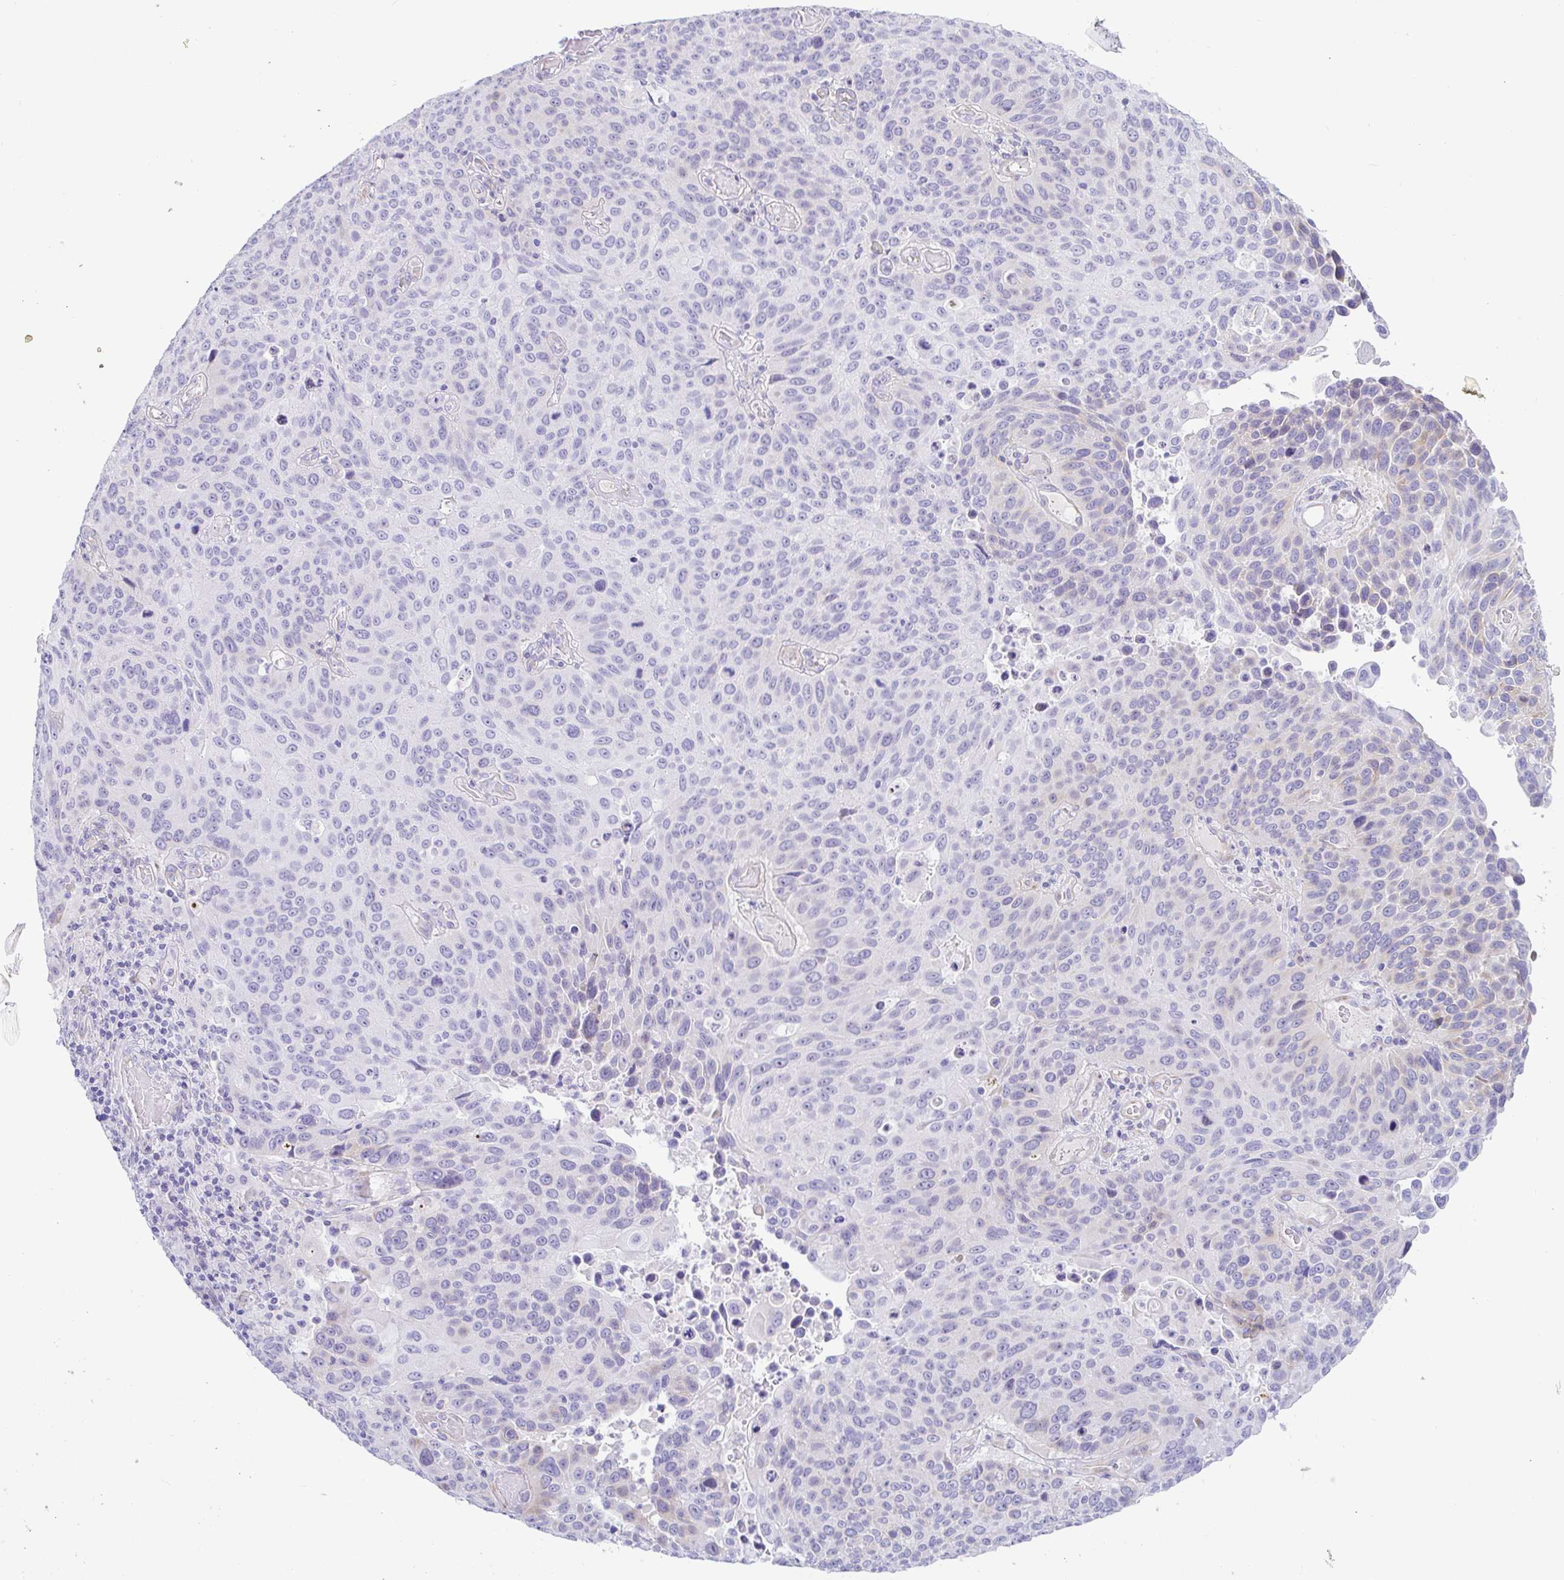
{"staining": {"intensity": "negative", "quantity": "none", "location": "none"}, "tissue": "lung cancer", "cell_type": "Tumor cells", "image_type": "cancer", "snomed": [{"axis": "morphology", "description": "Squamous cell carcinoma, NOS"}, {"axis": "topography", "description": "Lung"}], "caption": "Tumor cells are negative for brown protein staining in lung squamous cell carcinoma.", "gene": "PINLYP", "patient": {"sex": "male", "age": 68}}